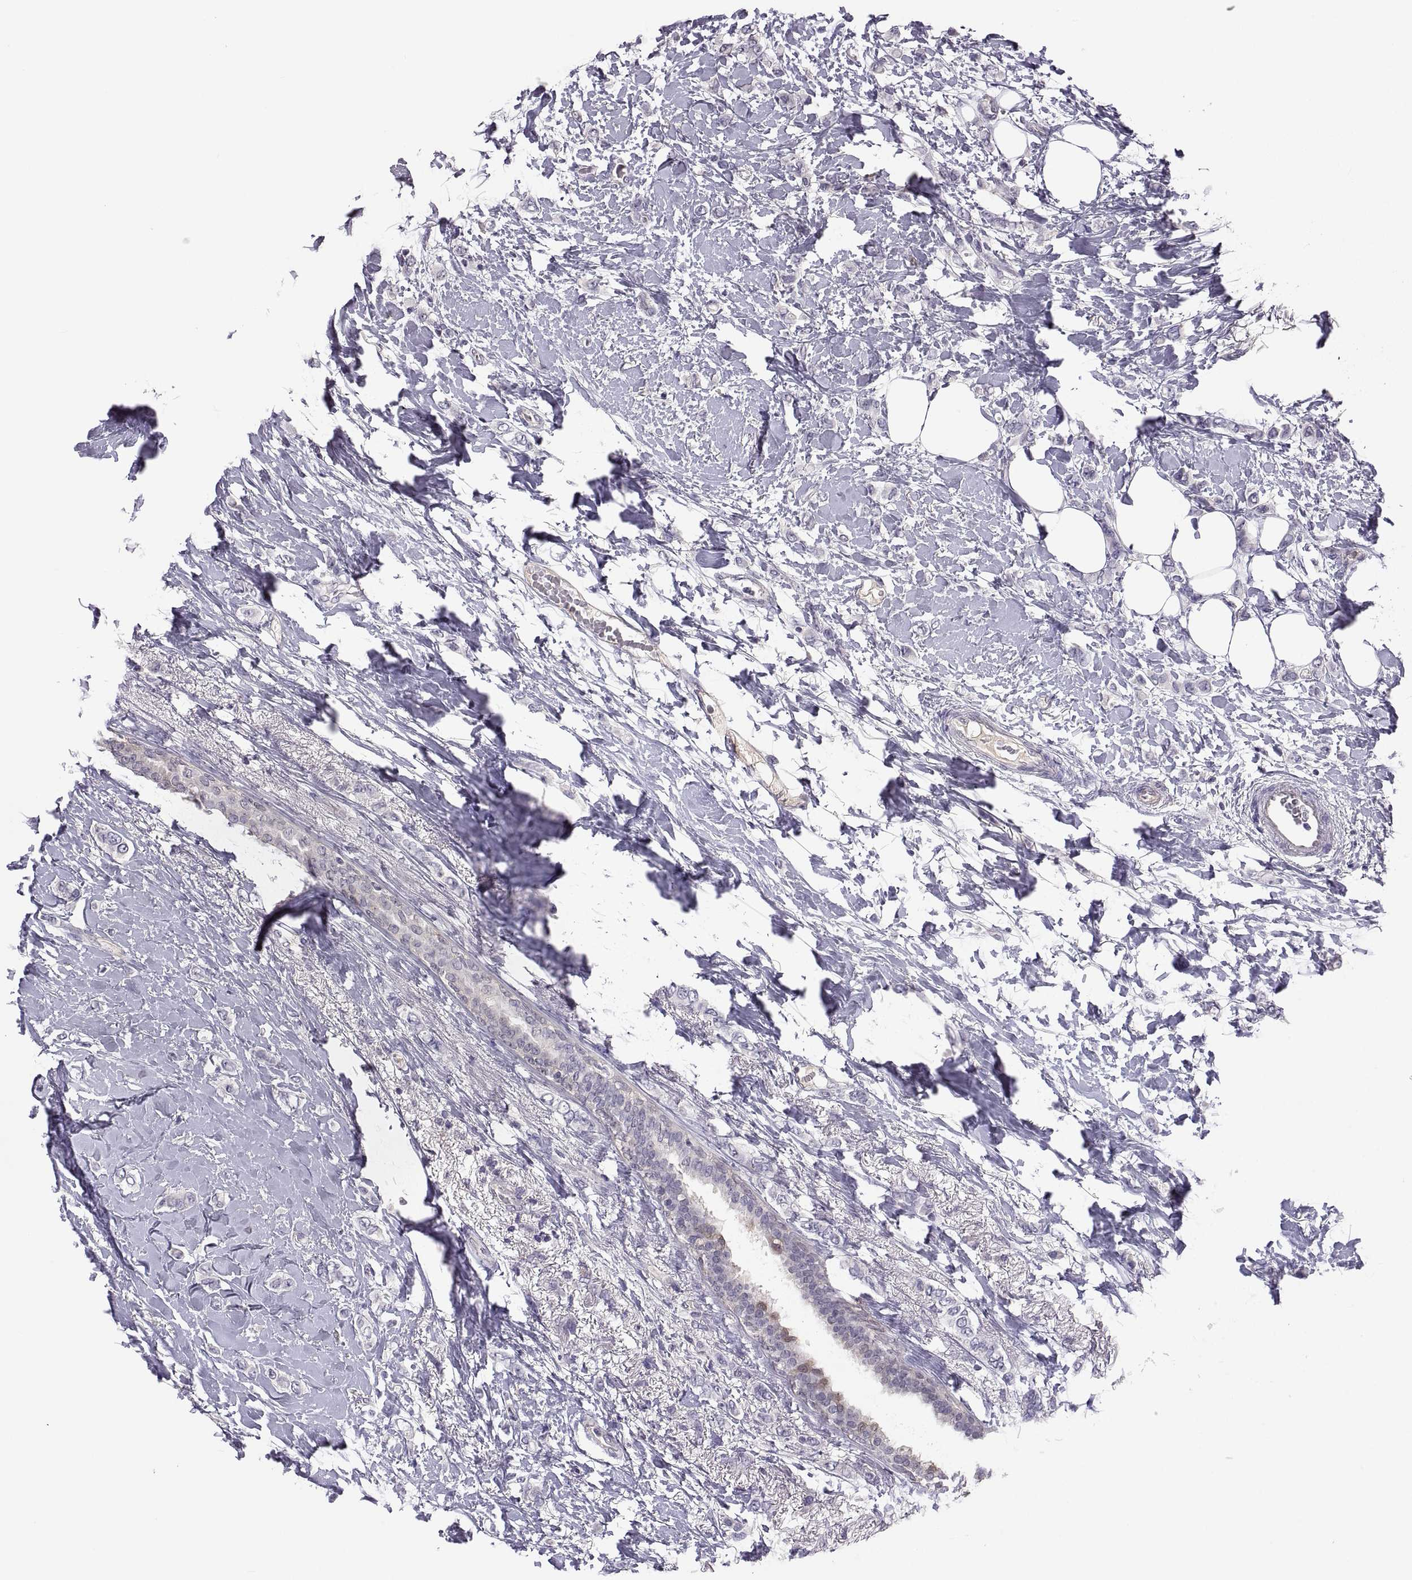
{"staining": {"intensity": "negative", "quantity": "none", "location": "none"}, "tissue": "breast cancer", "cell_type": "Tumor cells", "image_type": "cancer", "snomed": [{"axis": "morphology", "description": "Lobular carcinoma"}, {"axis": "topography", "description": "Breast"}], "caption": "The histopathology image displays no significant expression in tumor cells of breast lobular carcinoma.", "gene": "FGF9", "patient": {"sex": "female", "age": 66}}